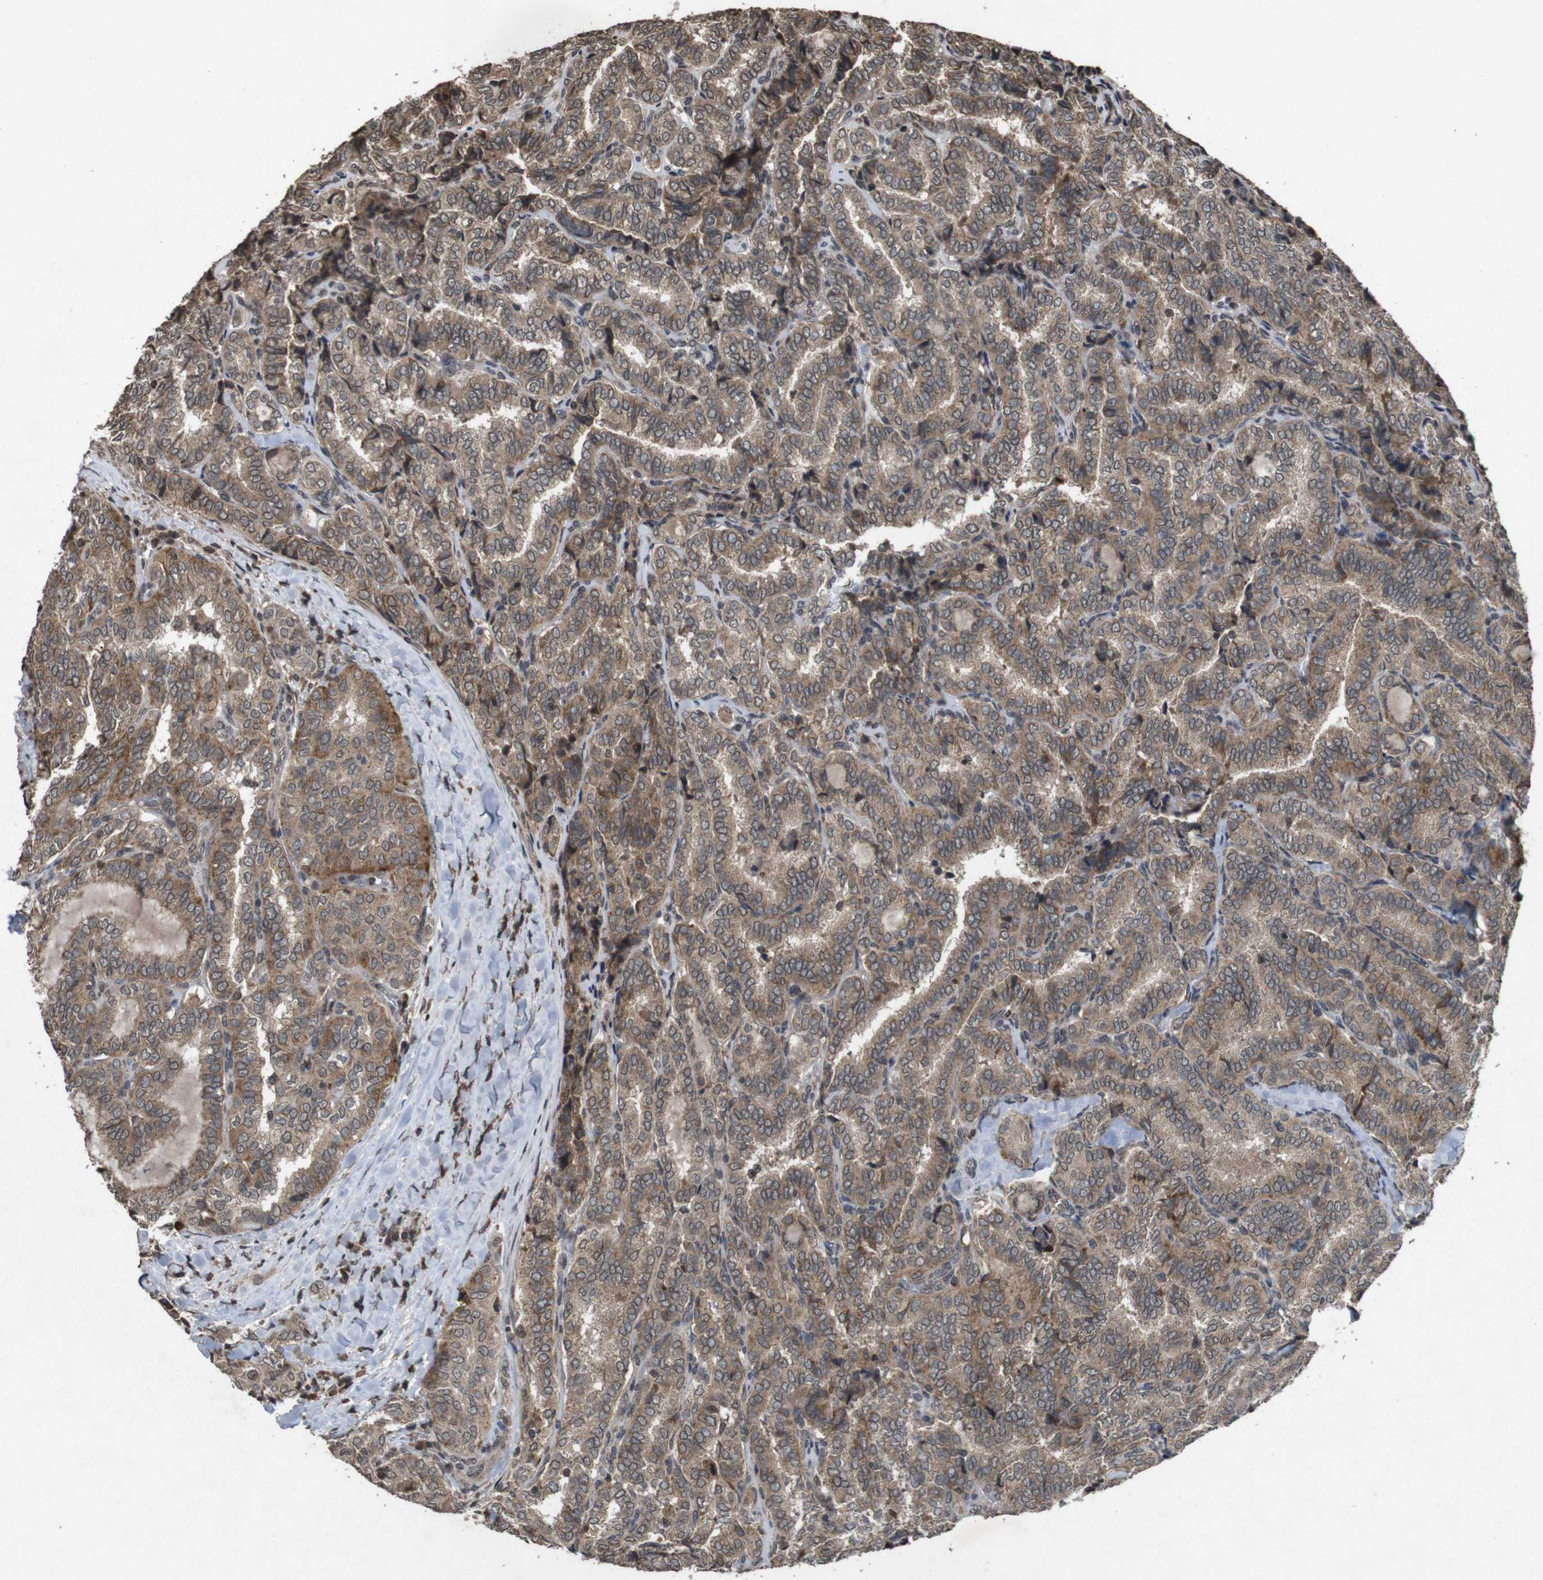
{"staining": {"intensity": "moderate", "quantity": ">75%", "location": "cytoplasmic/membranous,nuclear"}, "tissue": "thyroid cancer", "cell_type": "Tumor cells", "image_type": "cancer", "snomed": [{"axis": "morphology", "description": "Normal tissue, NOS"}, {"axis": "morphology", "description": "Papillary adenocarcinoma, NOS"}, {"axis": "topography", "description": "Thyroid gland"}], "caption": "DAB immunohistochemical staining of human thyroid papillary adenocarcinoma demonstrates moderate cytoplasmic/membranous and nuclear protein expression in about >75% of tumor cells. (Brightfield microscopy of DAB IHC at high magnification).", "gene": "SORL1", "patient": {"sex": "female", "age": 30}}